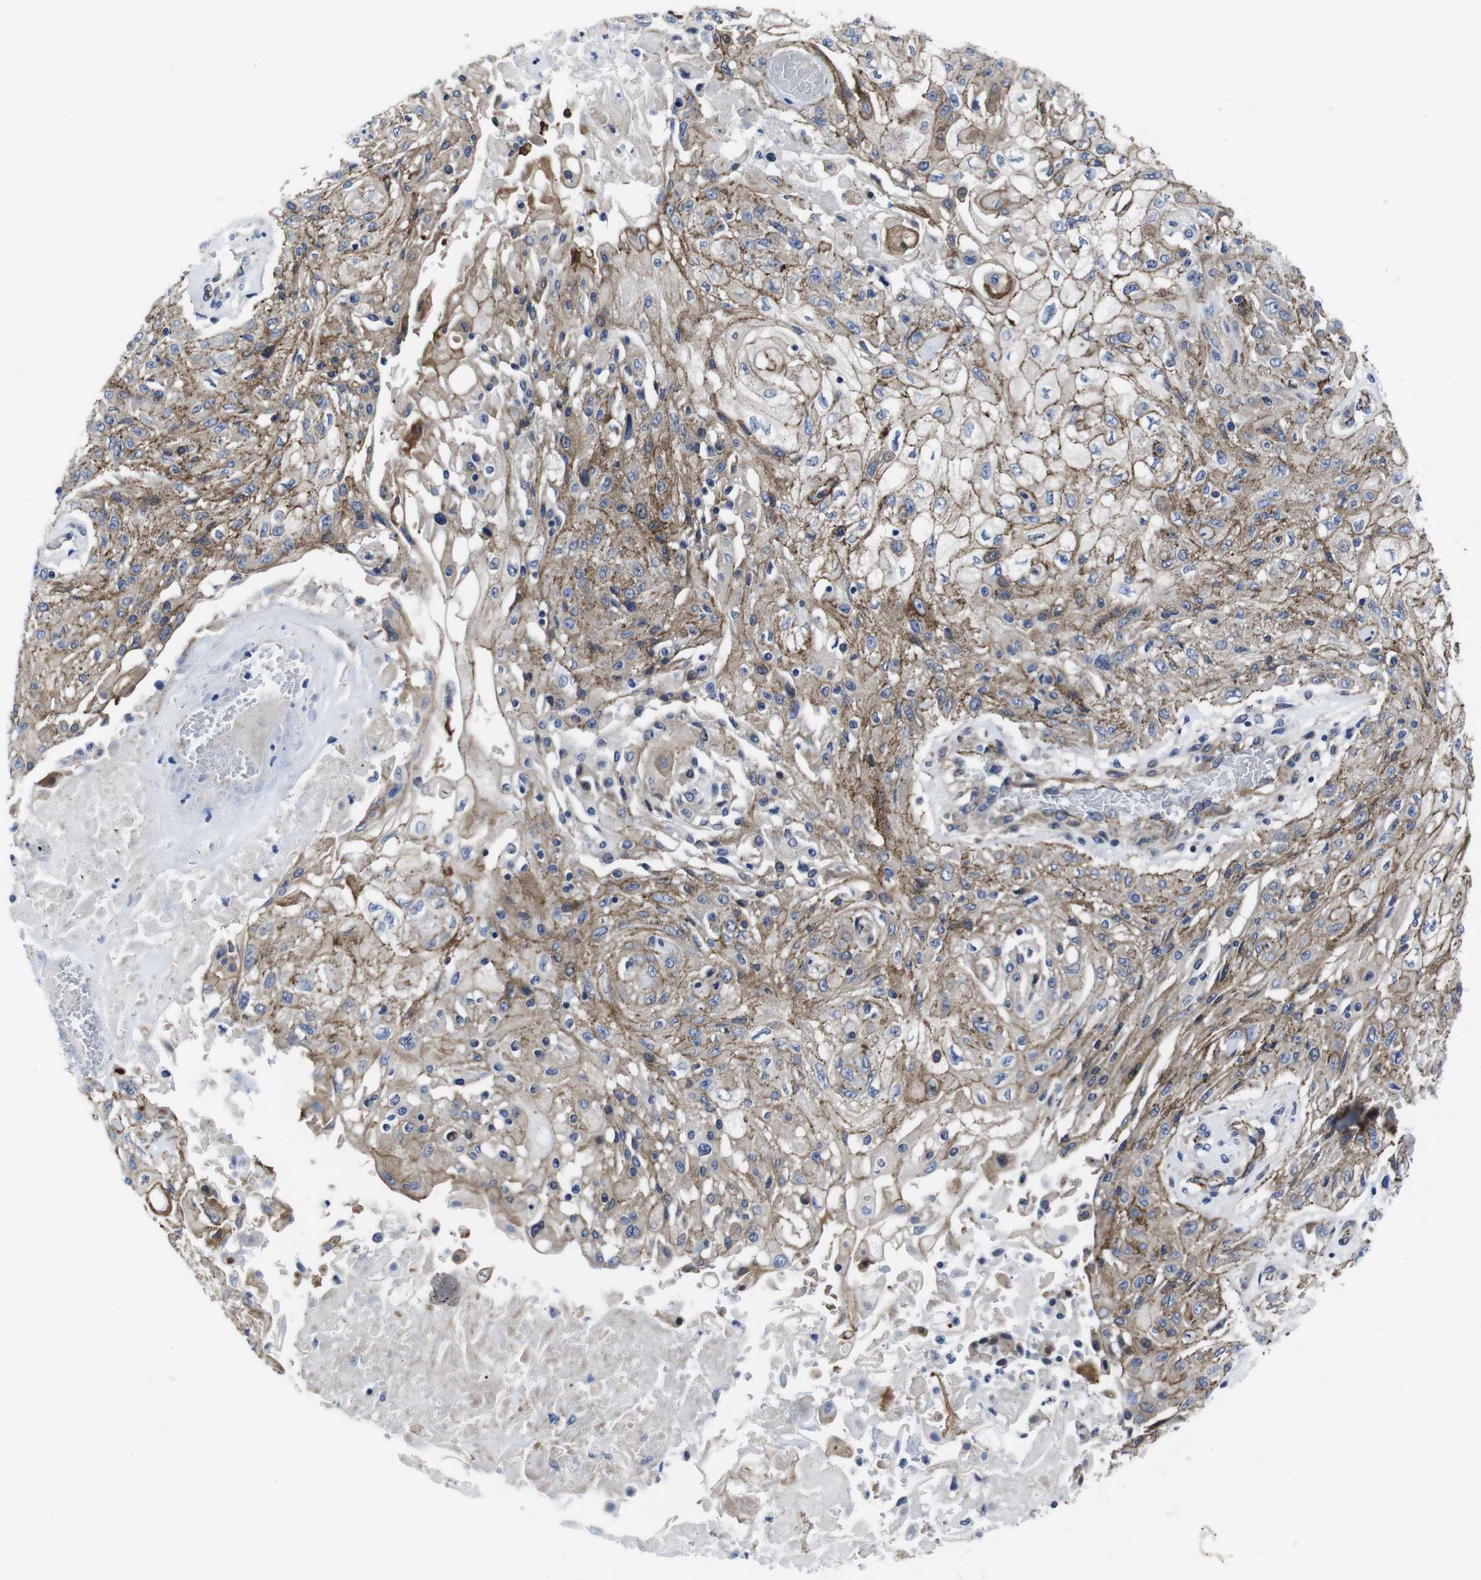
{"staining": {"intensity": "moderate", "quantity": ">75%", "location": "cytoplasmic/membranous"}, "tissue": "skin cancer", "cell_type": "Tumor cells", "image_type": "cancer", "snomed": [{"axis": "morphology", "description": "Squamous cell carcinoma, NOS"}, {"axis": "topography", "description": "Skin"}], "caption": "Skin cancer (squamous cell carcinoma) was stained to show a protein in brown. There is medium levels of moderate cytoplasmic/membranous expression in about >75% of tumor cells.", "gene": "NUMB", "patient": {"sex": "male", "age": 75}}